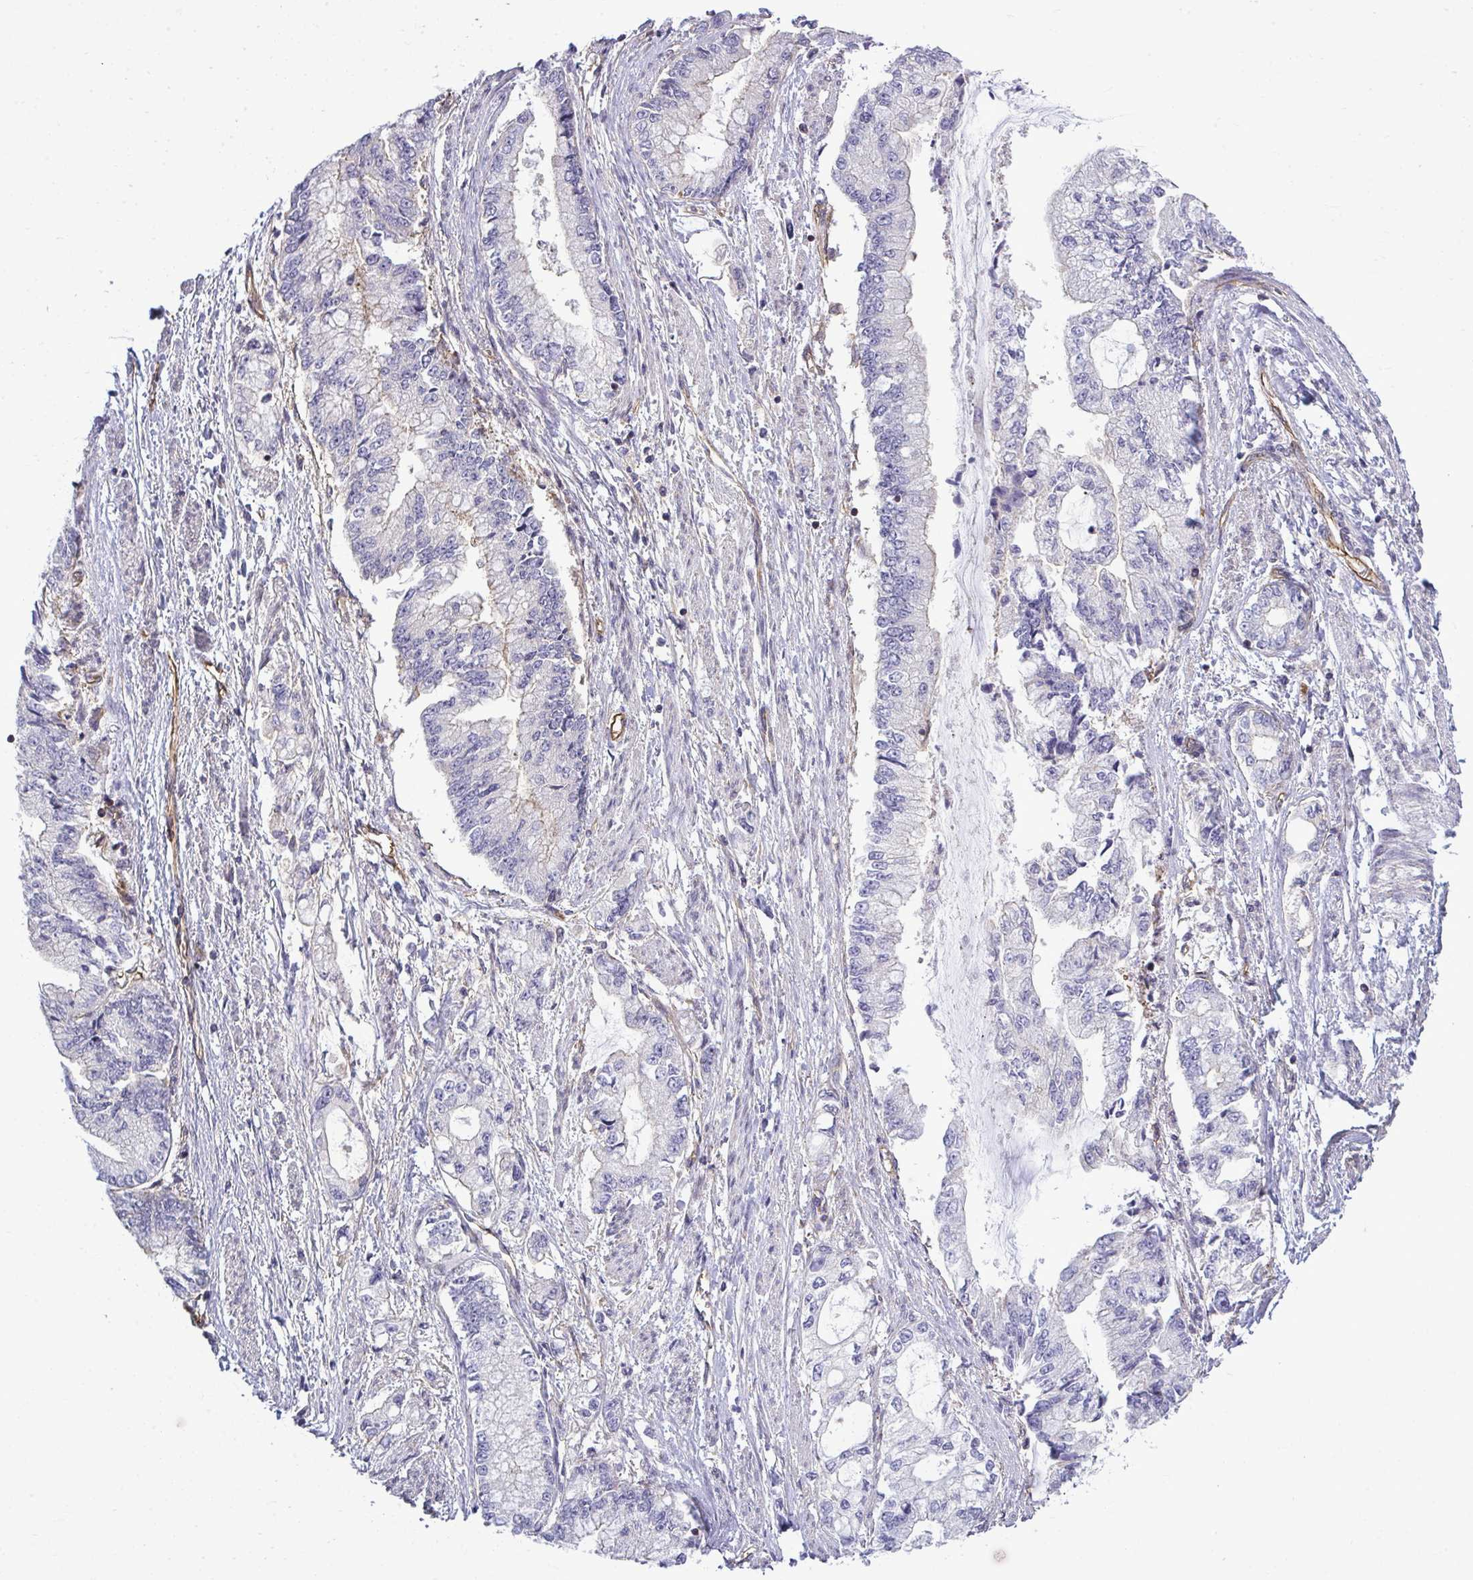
{"staining": {"intensity": "negative", "quantity": "none", "location": "none"}, "tissue": "stomach cancer", "cell_type": "Tumor cells", "image_type": "cancer", "snomed": [{"axis": "morphology", "description": "Adenocarcinoma, NOS"}, {"axis": "topography", "description": "Stomach, upper"}], "caption": "This is an IHC image of human adenocarcinoma (stomach). There is no positivity in tumor cells.", "gene": "FUT10", "patient": {"sex": "female", "age": 74}}